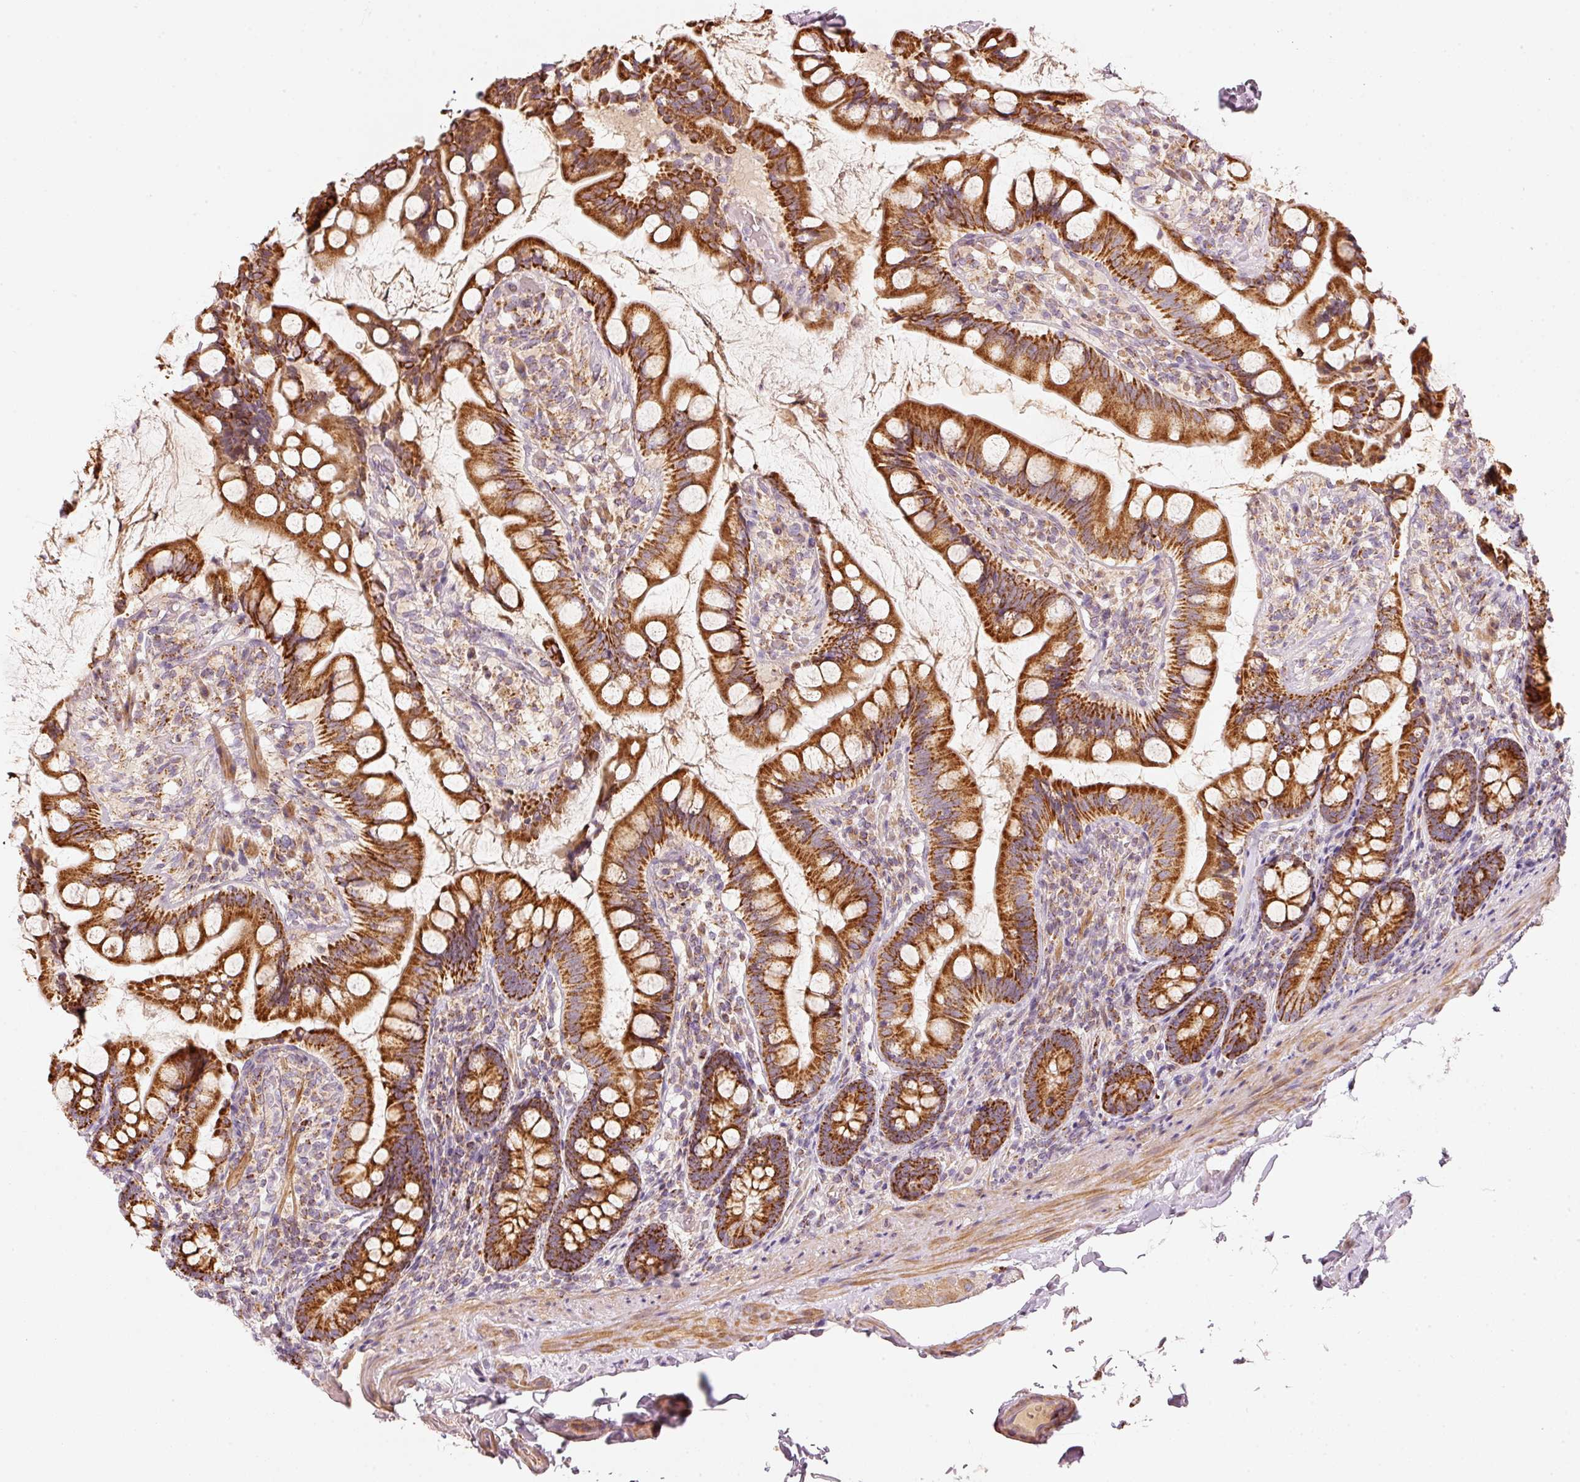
{"staining": {"intensity": "strong", "quantity": ">75%", "location": "cytoplasmic/membranous"}, "tissue": "small intestine", "cell_type": "Glandular cells", "image_type": "normal", "snomed": [{"axis": "morphology", "description": "Normal tissue, NOS"}, {"axis": "topography", "description": "Small intestine"}], "caption": "This histopathology image exhibits immunohistochemistry staining of benign small intestine, with high strong cytoplasmic/membranous expression in about >75% of glandular cells.", "gene": "C17orf98", "patient": {"sex": "male", "age": 70}}